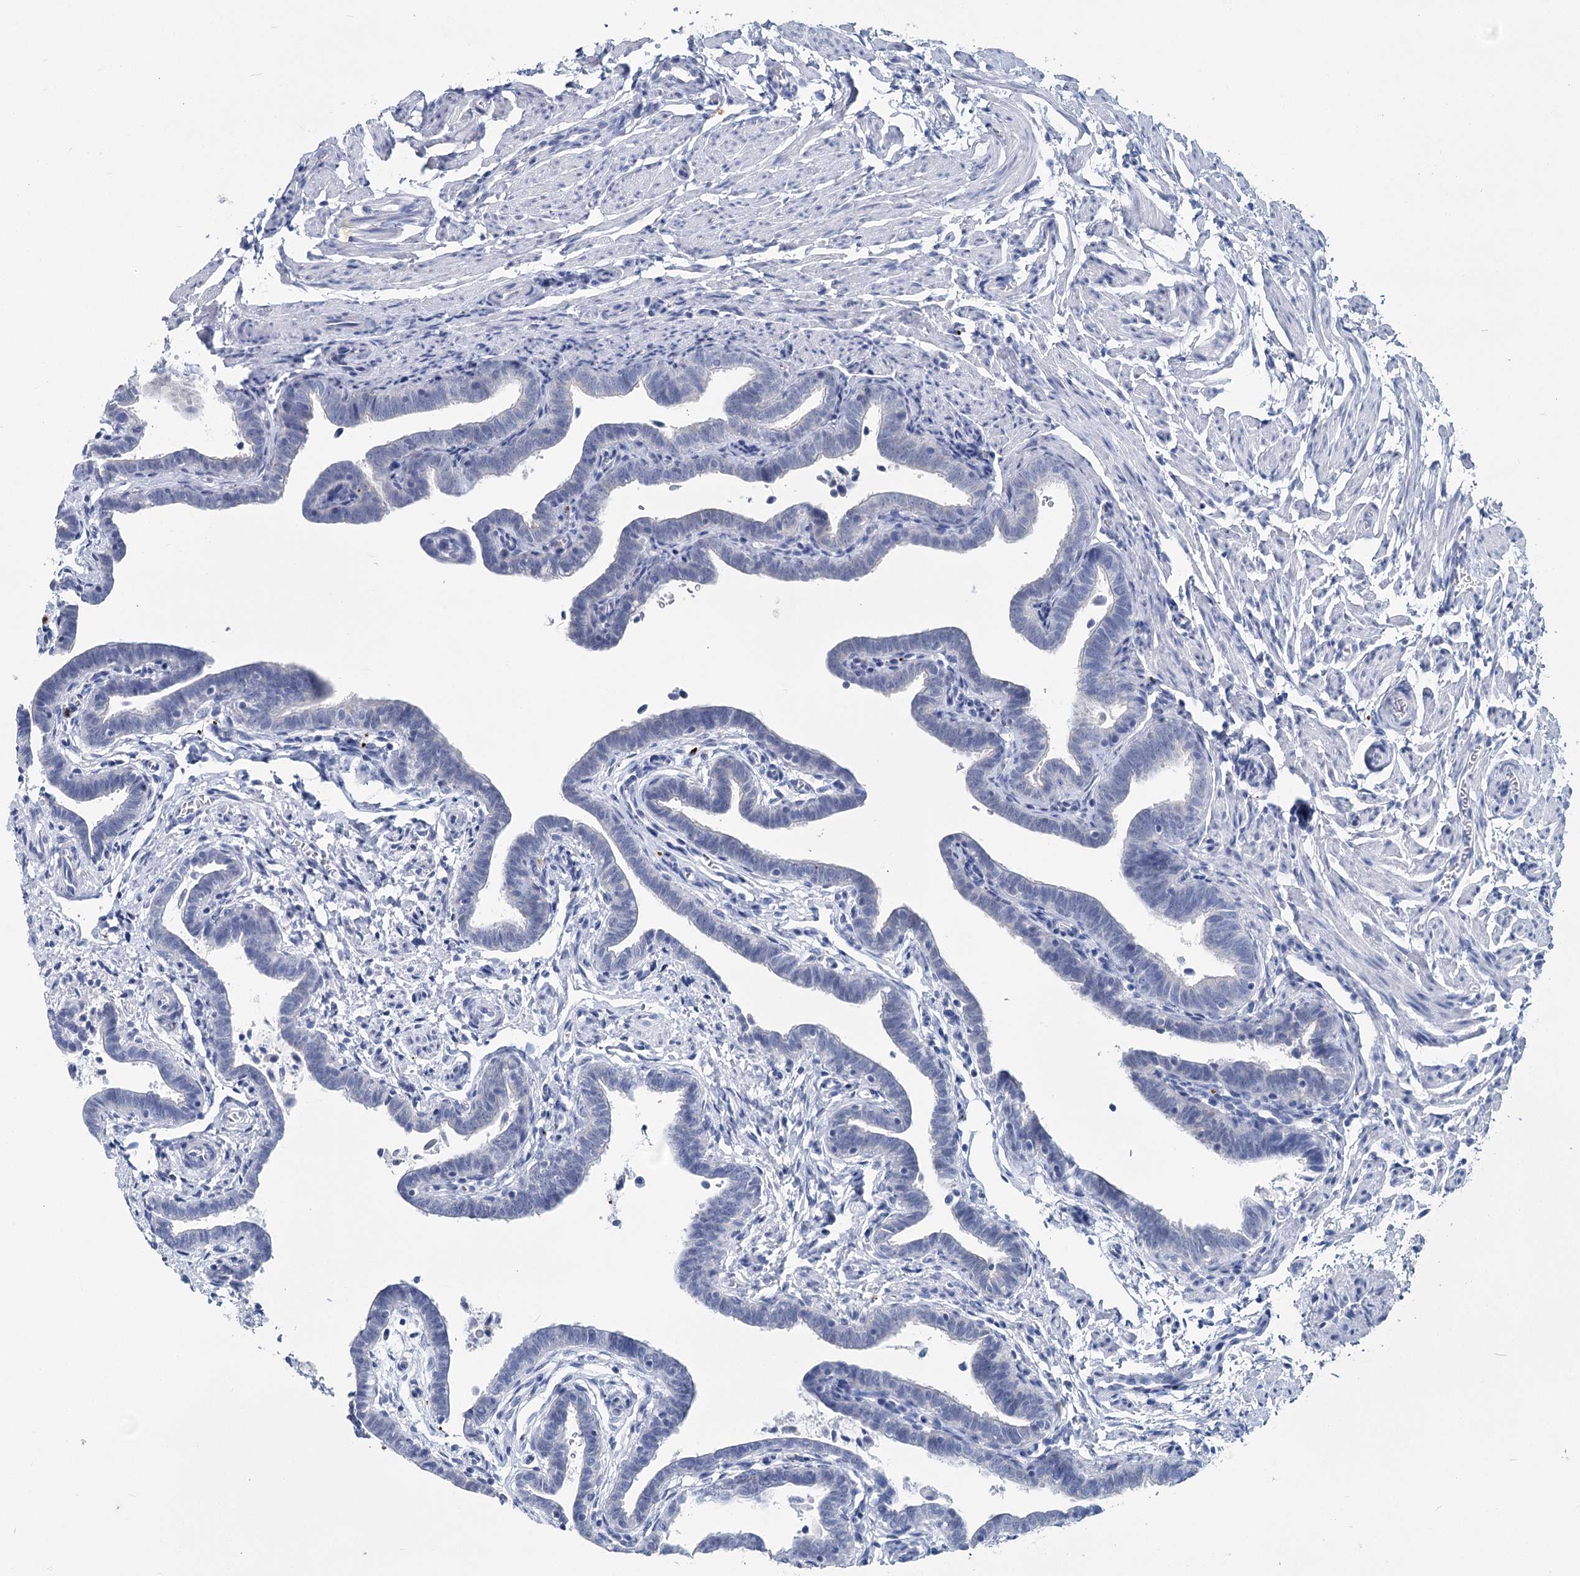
{"staining": {"intensity": "negative", "quantity": "none", "location": "none"}, "tissue": "fallopian tube", "cell_type": "Glandular cells", "image_type": "normal", "snomed": [{"axis": "morphology", "description": "Normal tissue, NOS"}, {"axis": "topography", "description": "Fallopian tube"}], "caption": "High power microscopy photomicrograph of an IHC histopathology image of normal fallopian tube, revealing no significant expression in glandular cells. The staining is performed using DAB brown chromogen with nuclei counter-stained in using hematoxylin.", "gene": "METTL7B", "patient": {"sex": "female", "age": 36}}